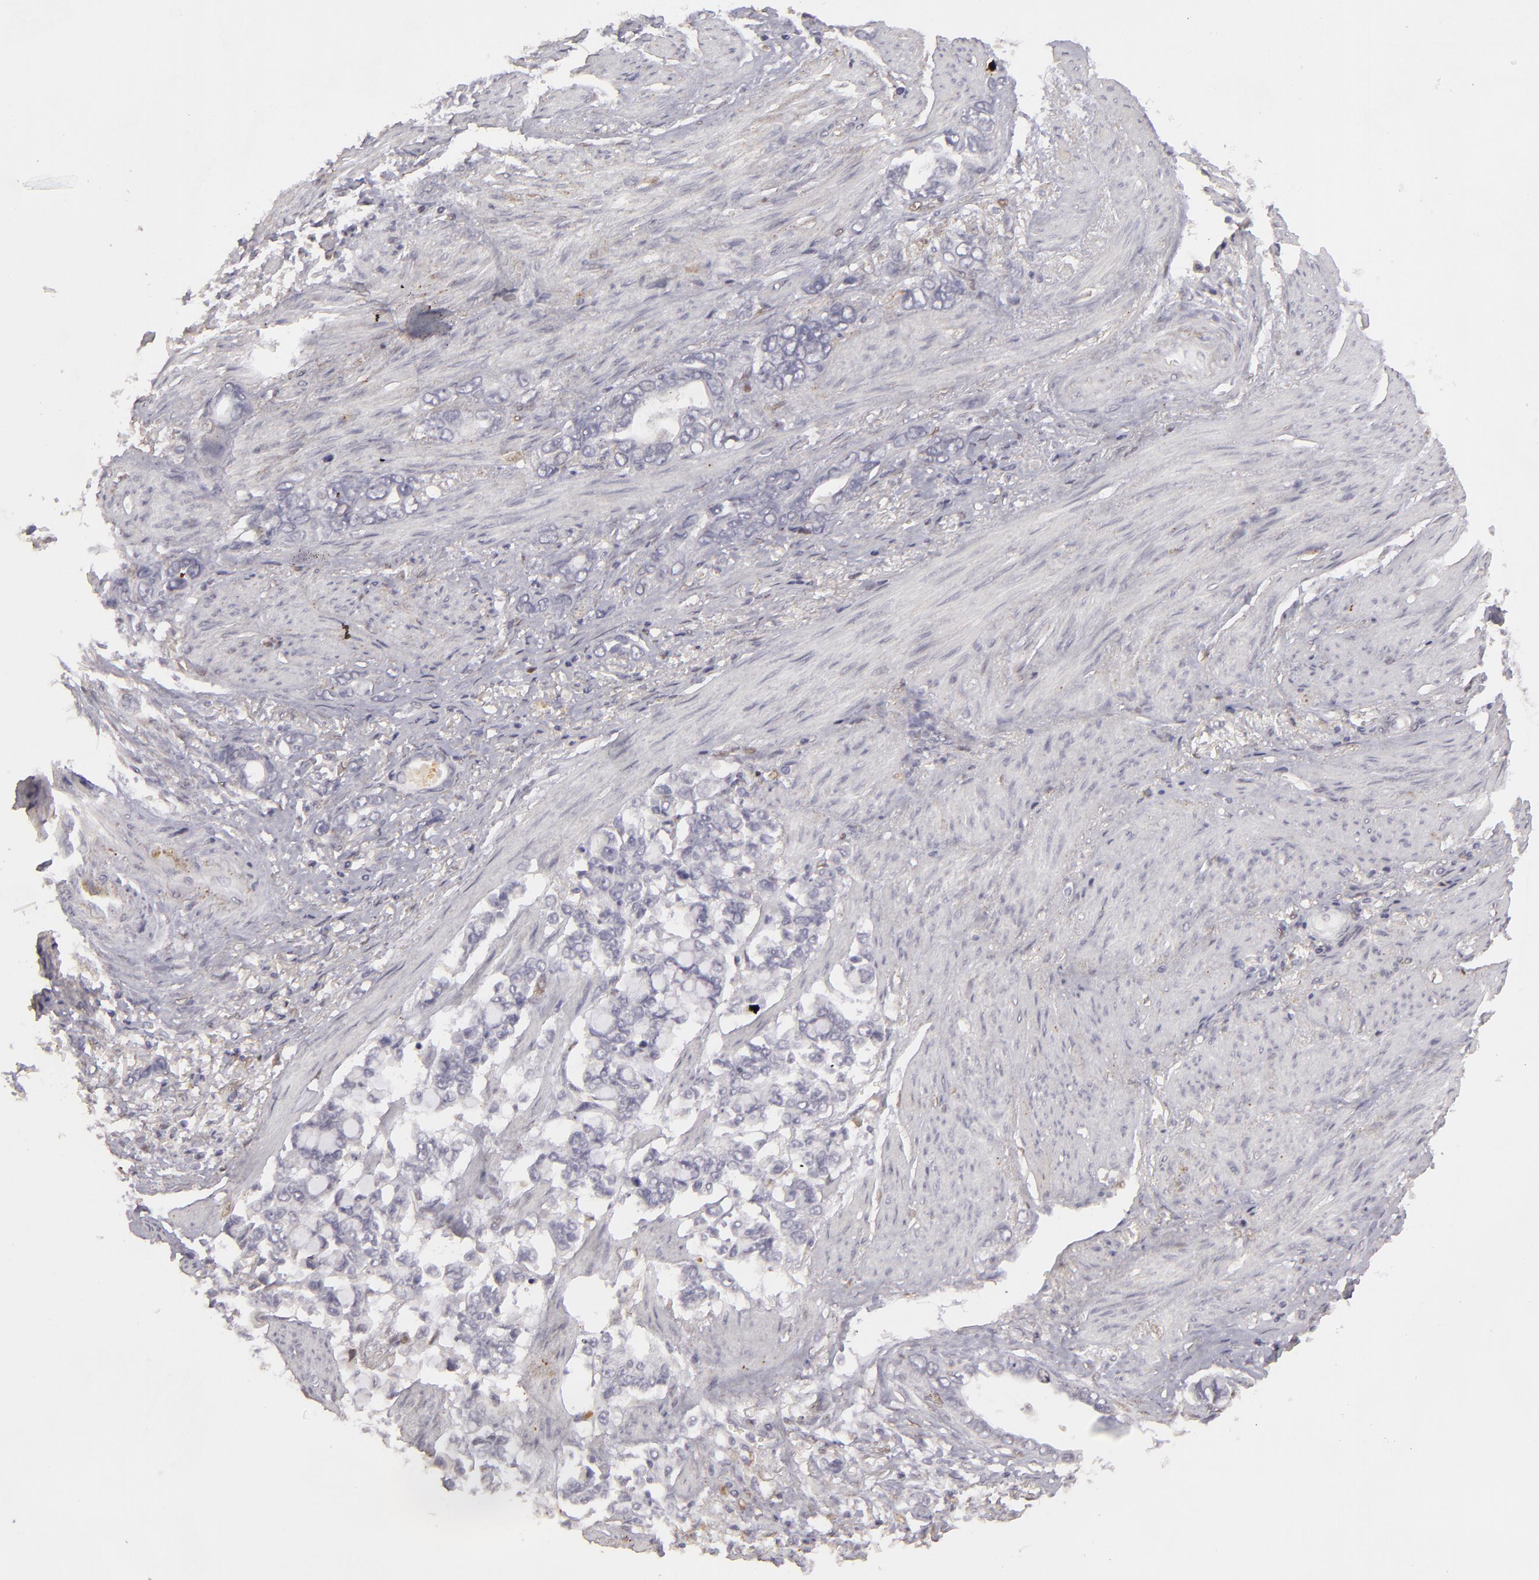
{"staining": {"intensity": "weak", "quantity": "<25%", "location": "nuclear"}, "tissue": "stomach cancer", "cell_type": "Tumor cells", "image_type": "cancer", "snomed": [{"axis": "morphology", "description": "Adenocarcinoma, NOS"}, {"axis": "topography", "description": "Stomach"}], "caption": "Tumor cells show no significant staining in stomach cancer.", "gene": "EFS", "patient": {"sex": "male", "age": 78}}